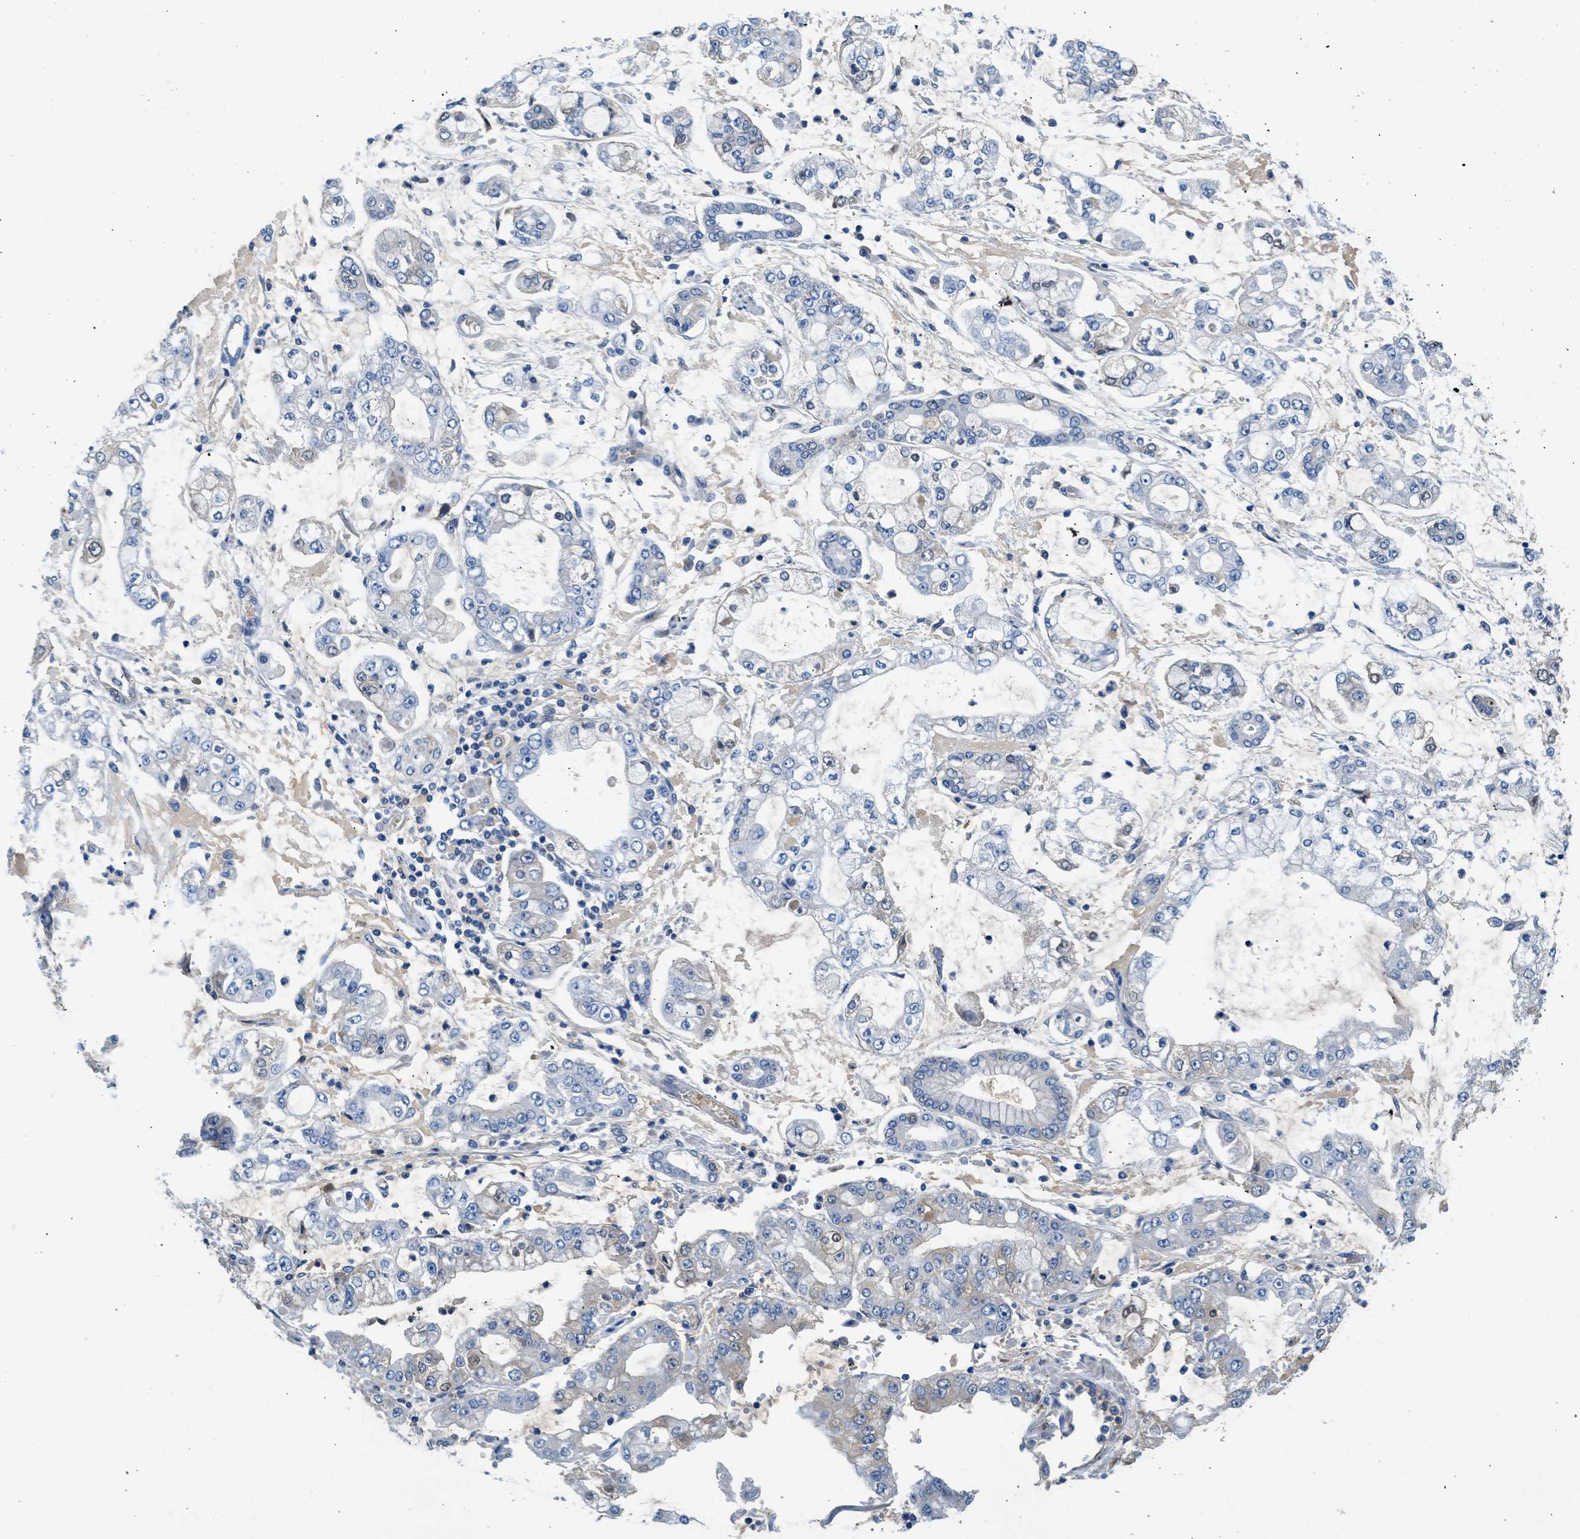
{"staining": {"intensity": "negative", "quantity": "none", "location": "none"}, "tissue": "stomach cancer", "cell_type": "Tumor cells", "image_type": "cancer", "snomed": [{"axis": "morphology", "description": "Adenocarcinoma, NOS"}, {"axis": "topography", "description": "Stomach"}], "caption": "Stomach cancer stained for a protein using immunohistochemistry exhibits no staining tumor cells.", "gene": "RWDD2B", "patient": {"sex": "male", "age": 76}}